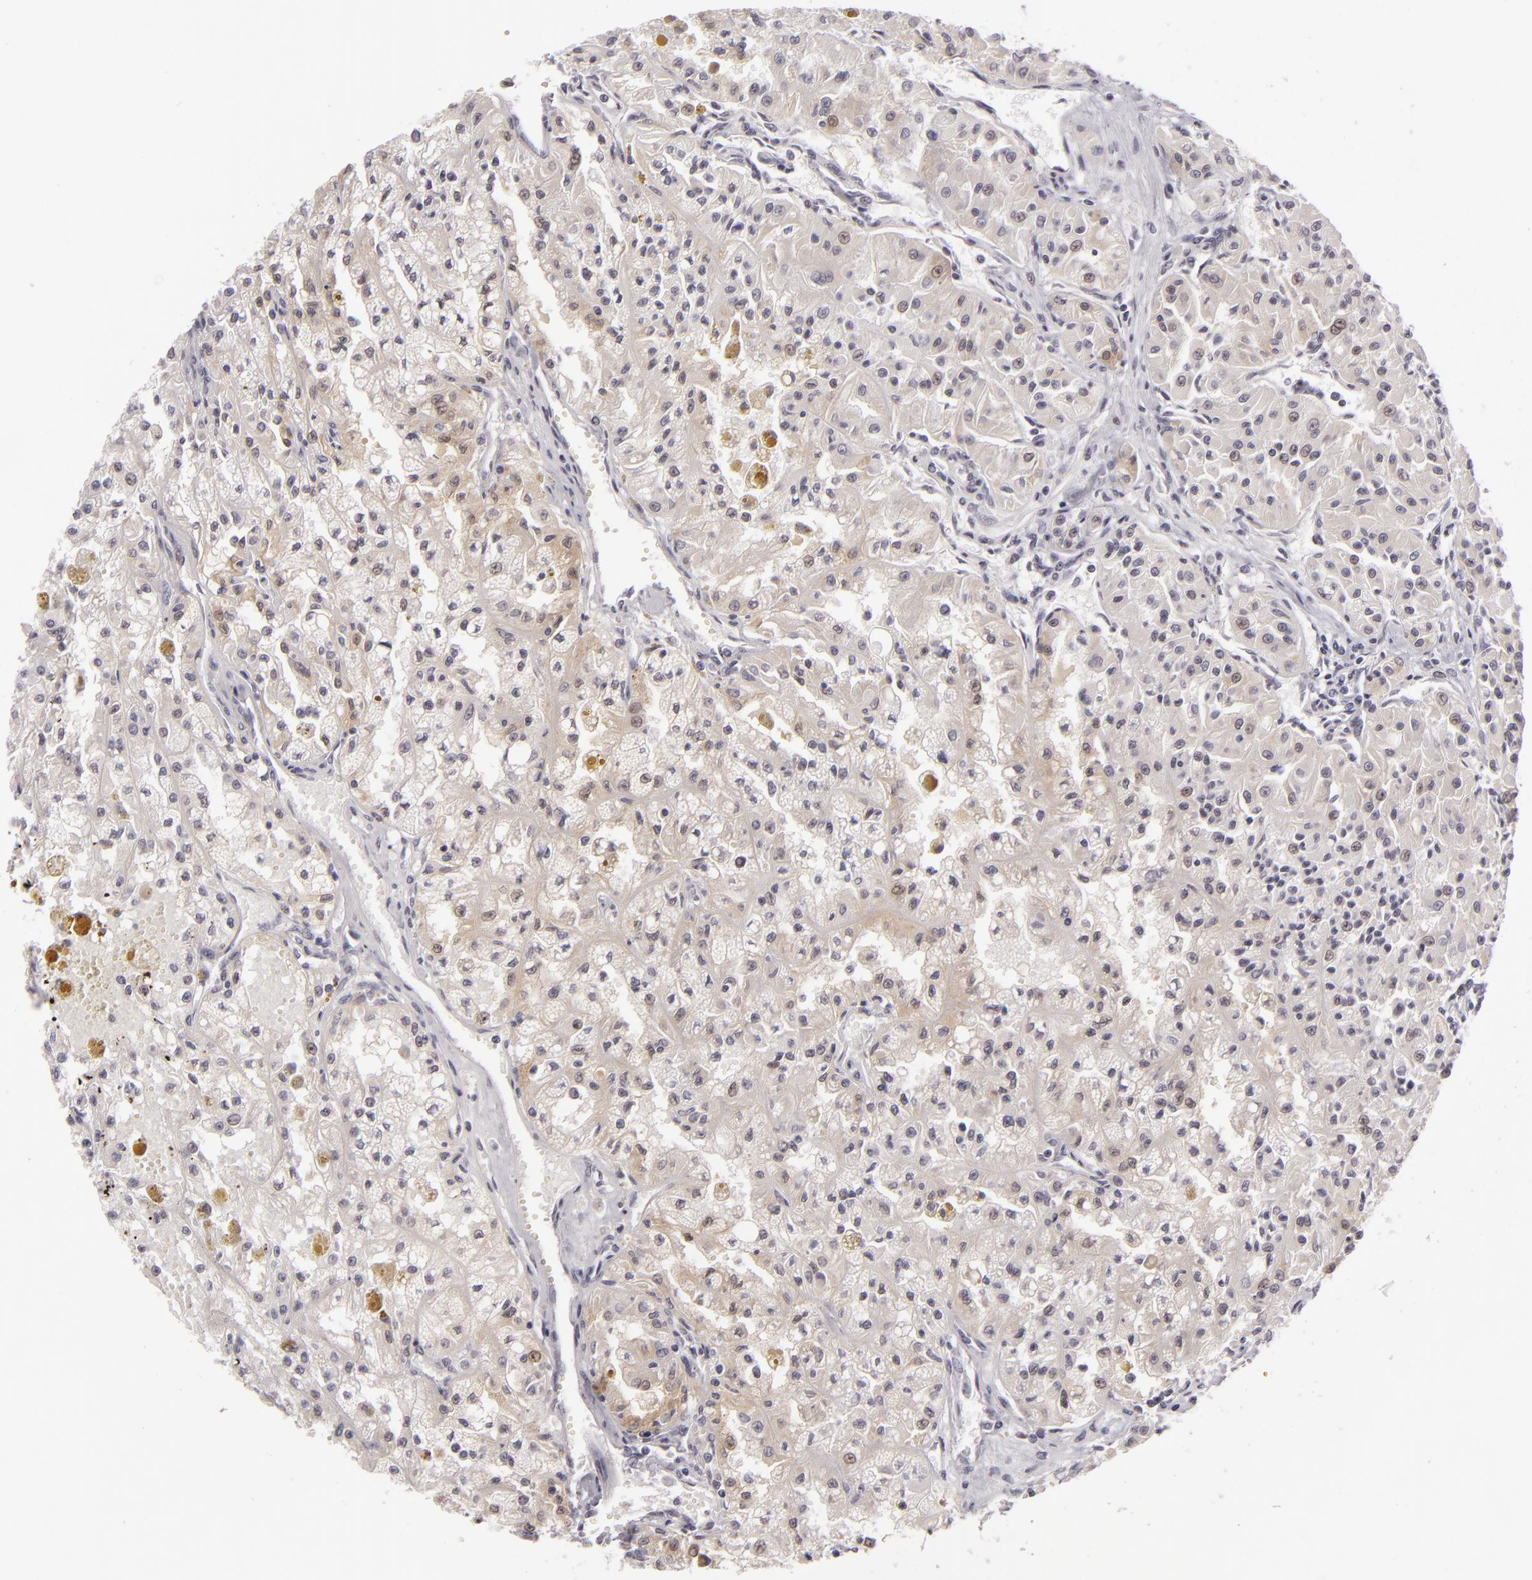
{"staining": {"intensity": "weak", "quantity": "25%-75%", "location": "cytoplasmic/membranous"}, "tissue": "renal cancer", "cell_type": "Tumor cells", "image_type": "cancer", "snomed": [{"axis": "morphology", "description": "Adenocarcinoma, NOS"}, {"axis": "topography", "description": "Kidney"}], "caption": "Adenocarcinoma (renal) was stained to show a protein in brown. There is low levels of weak cytoplasmic/membranous expression in about 25%-75% of tumor cells.", "gene": "ZNF205", "patient": {"sex": "male", "age": 78}}